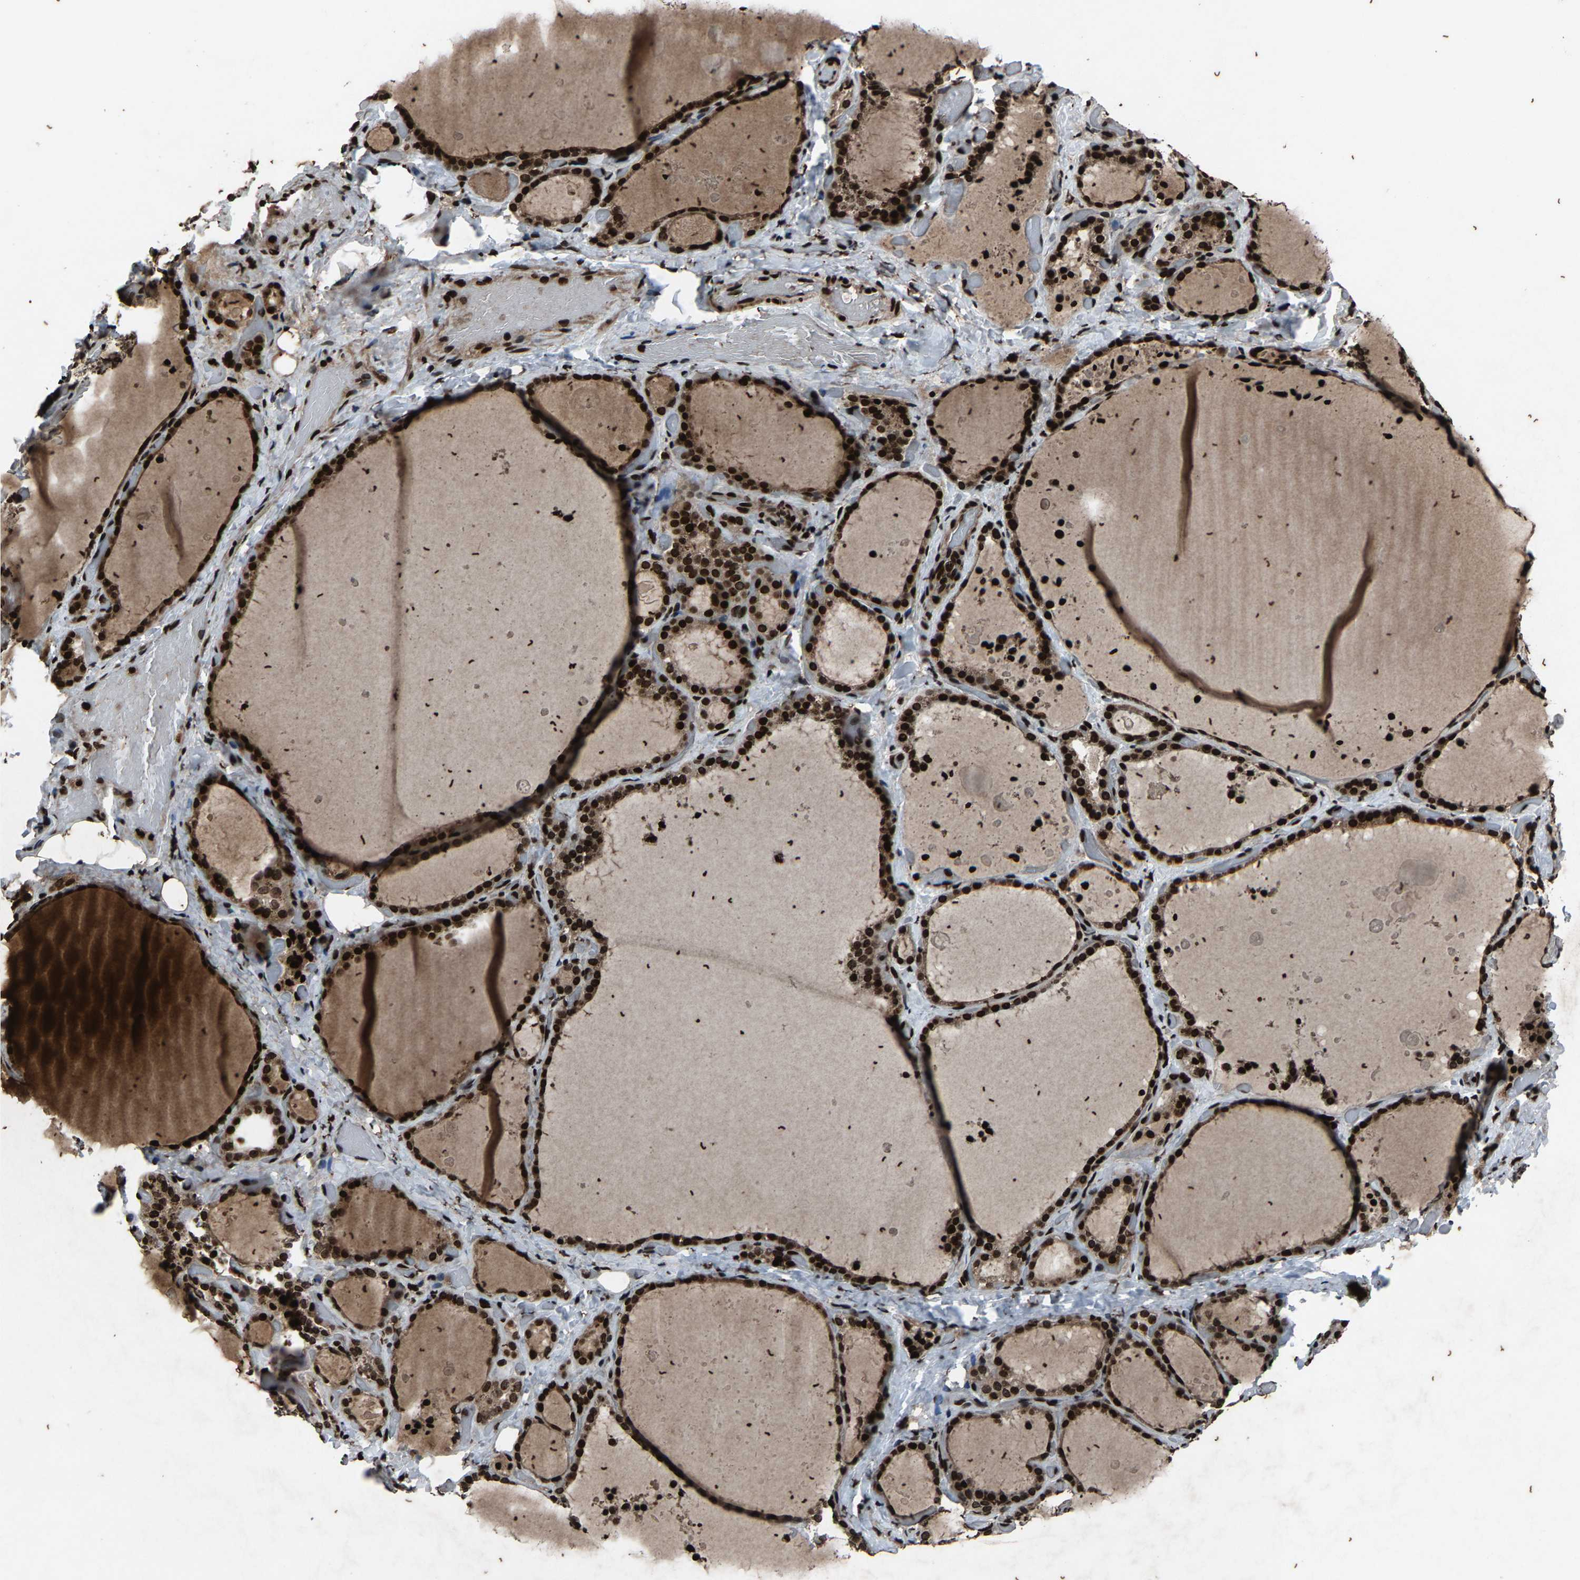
{"staining": {"intensity": "strong", "quantity": ">75%", "location": "nuclear"}, "tissue": "thyroid gland", "cell_type": "Glandular cells", "image_type": "normal", "snomed": [{"axis": "morphology", "description": "Normal tissue, NOS"}, {"axis": "topography", "description": "Thyroid gland"}], "caption": "The histopathology image exhibits immunohistochemical staining of unremarkable thyroid gland. There is strong nuclear positivity is identified in about >75% of glandular cells.", "gene": "H4C1", "patient": {"sex": "female", "age": 44}}